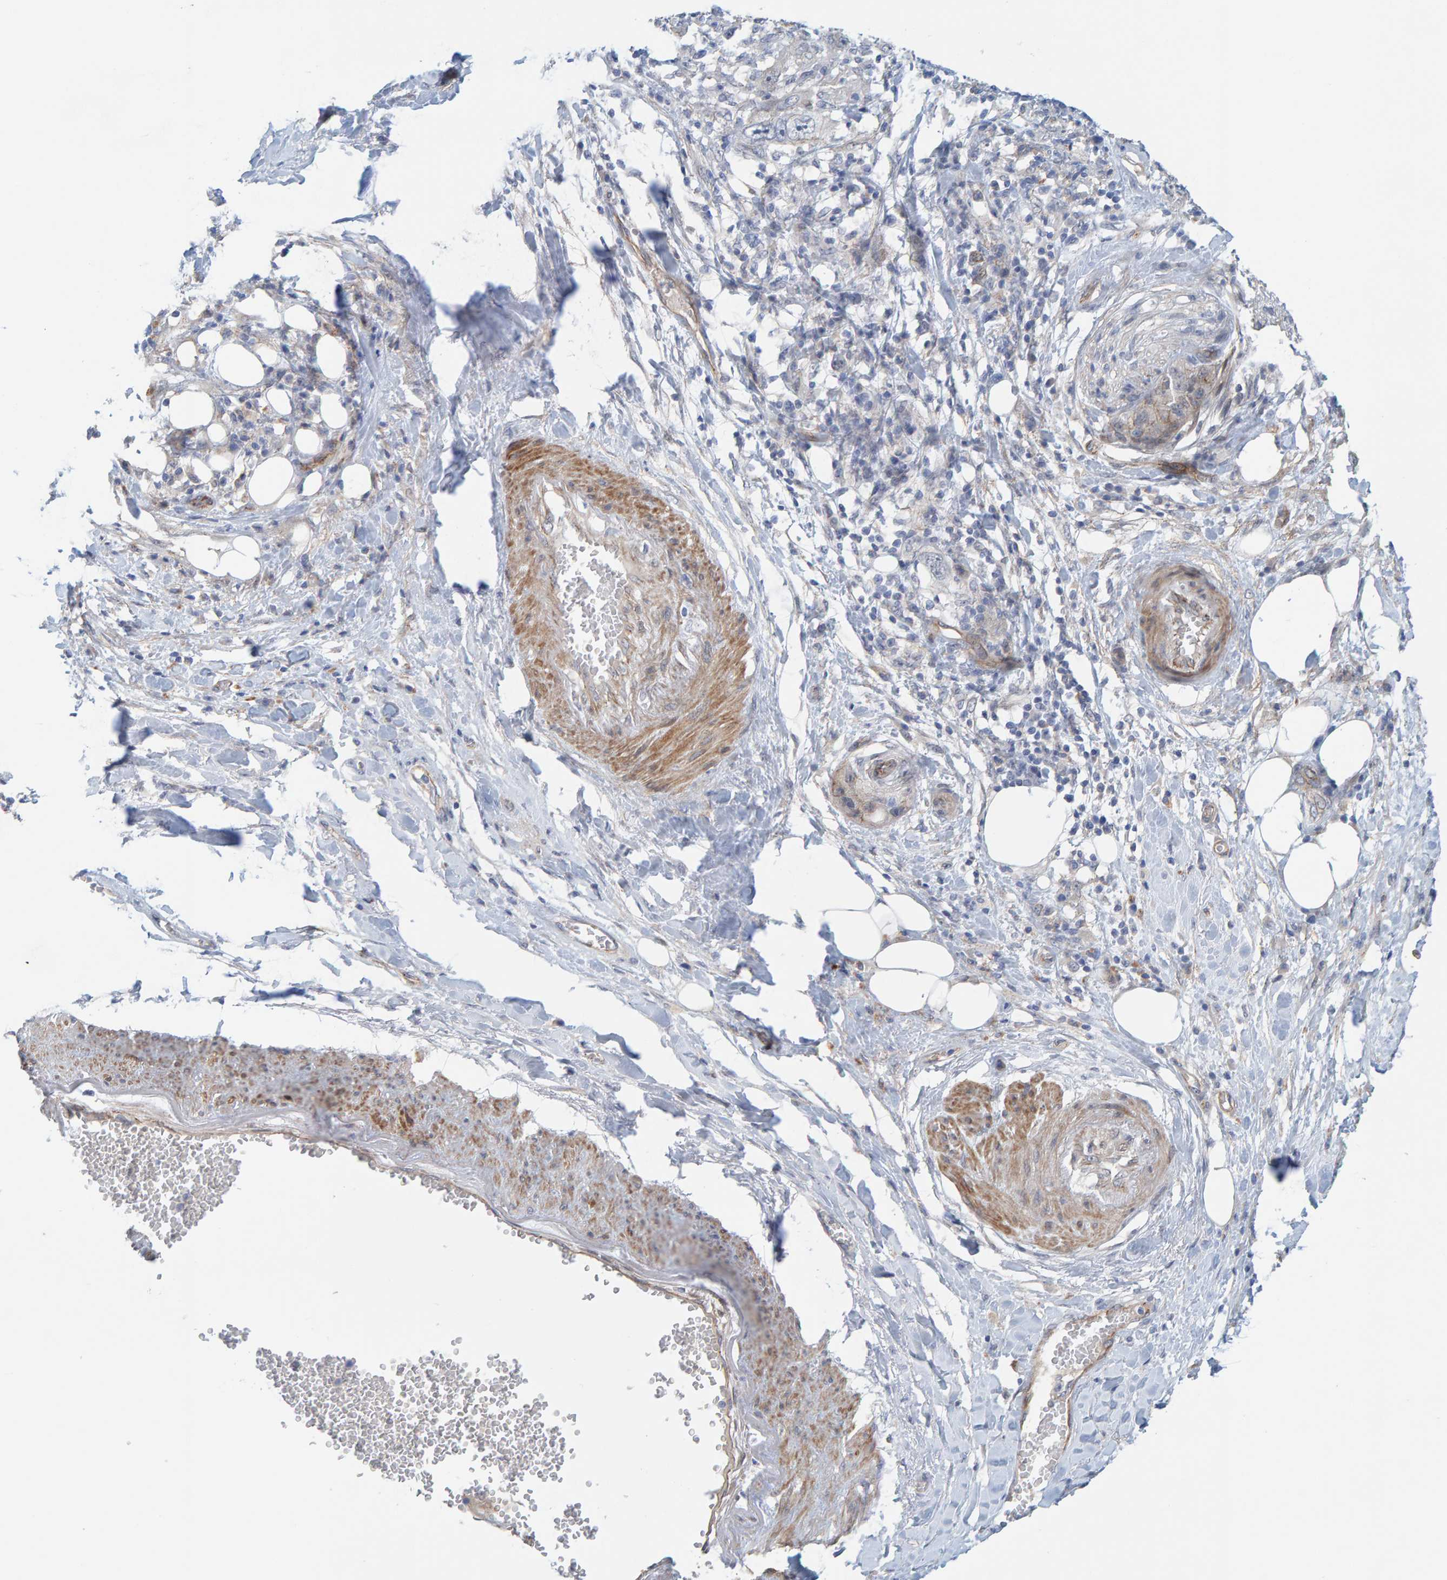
{"staining": {"intensity": "negative", "quantity": "none", "location": "none"}, "tissue": "pancreatic cancer", "cell_type": "Tumor cells", "image_type": "cancer", "snomed": [{"axis": "morphology", "description": "Adenocarcinoma, NOS"}, {"axis": "topography", "description": "Pancreas"}], "caption": "Protein analysis of pancreatic cancer (adenocarcinoma) shows no significant staining in tumor cells.", "gene": "KRBA2", "patient": {"sex": "female", "age": 78}}